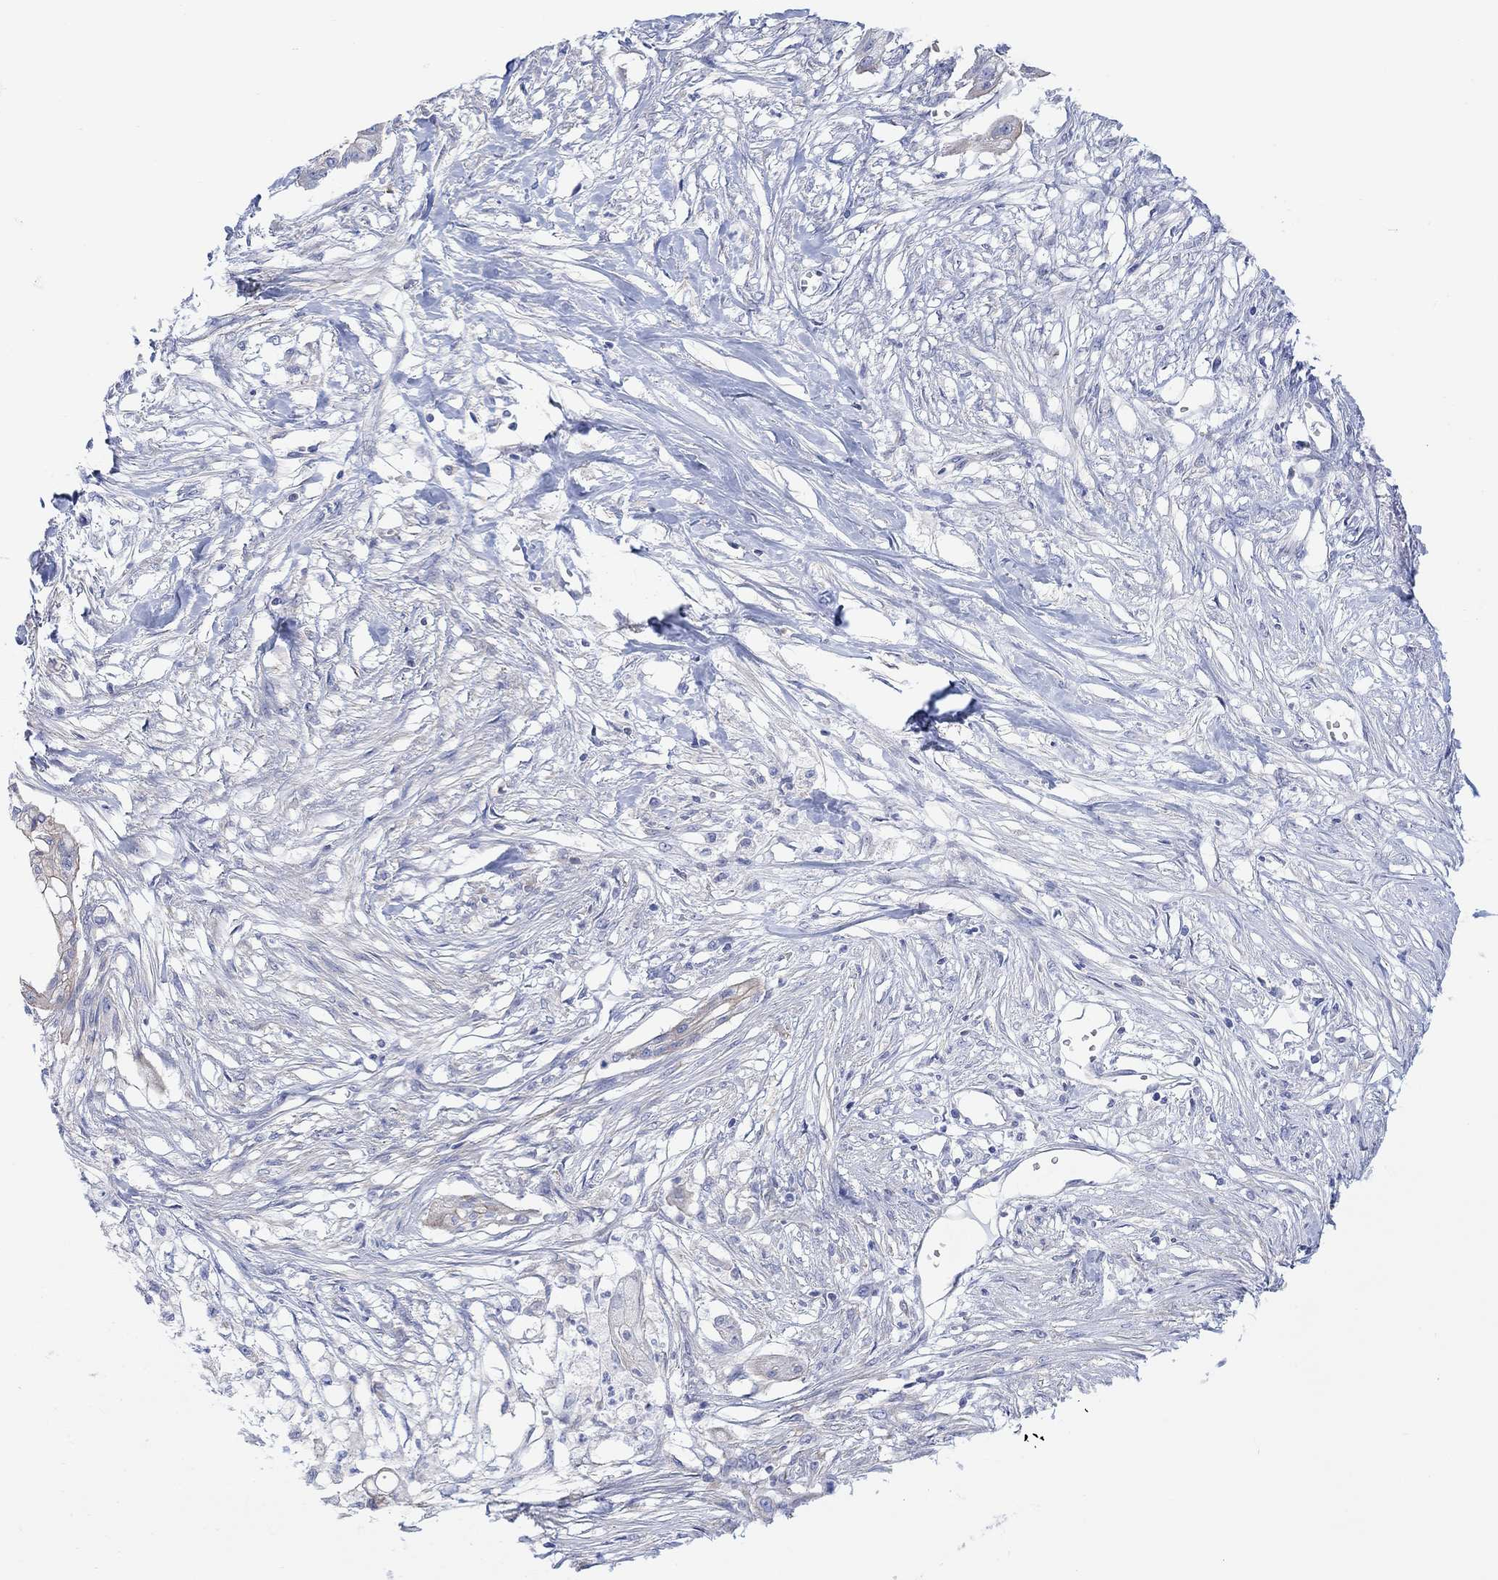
{"staining": {"intensity": "weak", "quantity": "<25%", "location": "cytoplasmic/membranous"}, "tissue": "pancreatic cancer", "cell_type": "Tumor cells", "image_type": "cancer", "snomed": [{"axis": "morphology", "description": "Normal tissue, NOS"}, {"axis": "morphology", "description": "Adenocarcinoma, NOS"}, {"axis": "topography", "description": "Pancreas"}], "caption": "High magnification brightfield microscopy of pancreatic adenocarcinoma stained with DAB (brown) and counterstained with hematoxylin (blue): tumor cells show no significant expression. The staining is performed using DAB (3,3'-diaminobenzidine) brown chromogen with nuclei counter-stained in using hematoxylin.", "gene": "GBP5", "patient": {"sex": "female", "age": 58}}